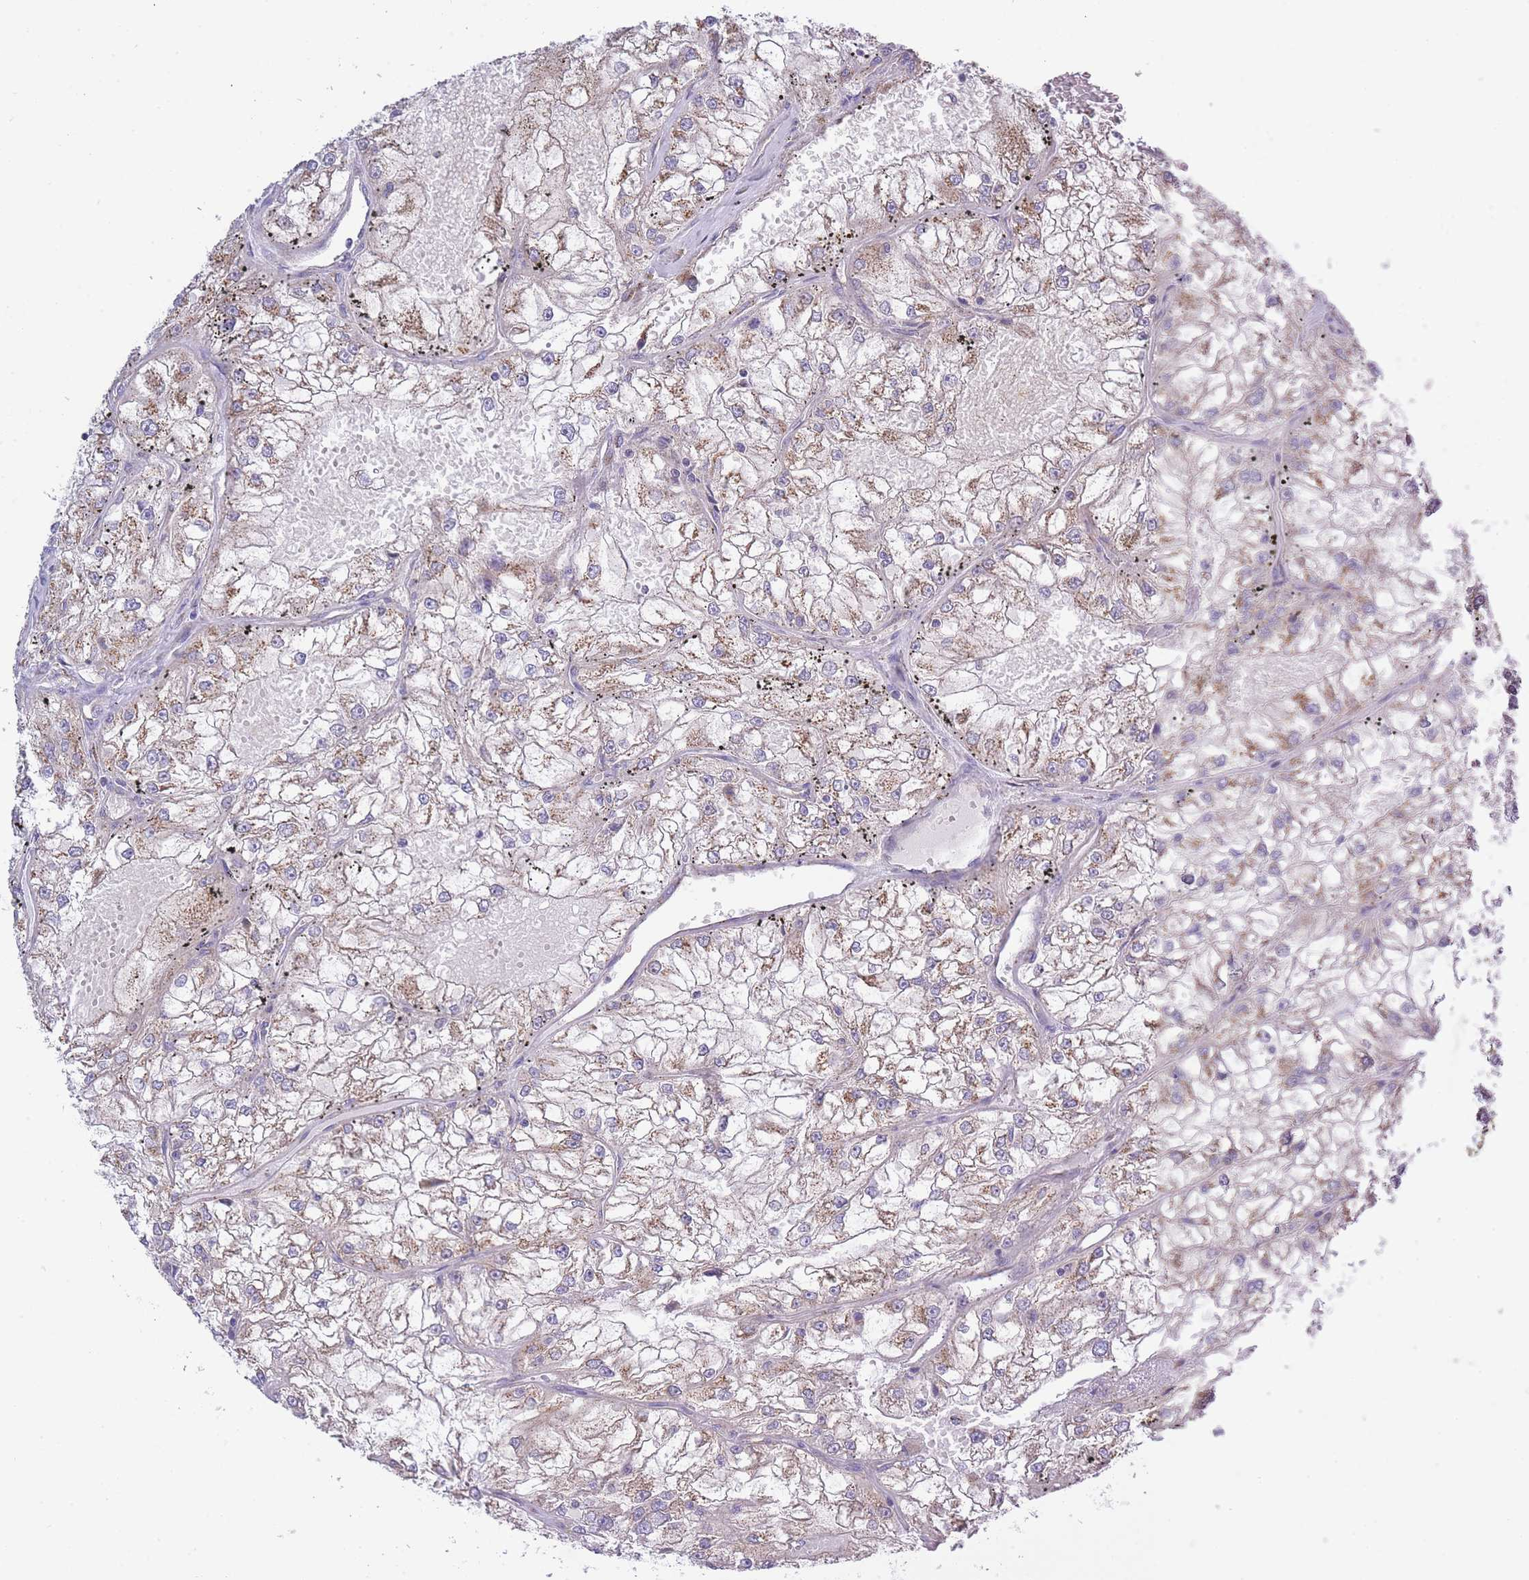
{"staining": {"intensity": "moderate", "quantity": "25%-75%", "location": "cytoplasmic/membranous"}, "tissue": "renal cancer", "cell_type": "Tumor cells", "image_type": "cancer", "snomed": [{"axis": "morphology", "description": "Adenocarcinoma, NOS"}, {"axis": "topography", "description": "Kidney"}], "caption": "This is an image of immunohistochemistry (IHC) staining of renal adenocarcinoma, which shows moderate expression in the cytoplasmic/membranous of tumor cells.", "gene": "COPG2", "patient": {"sex": "female", "age": 72}}